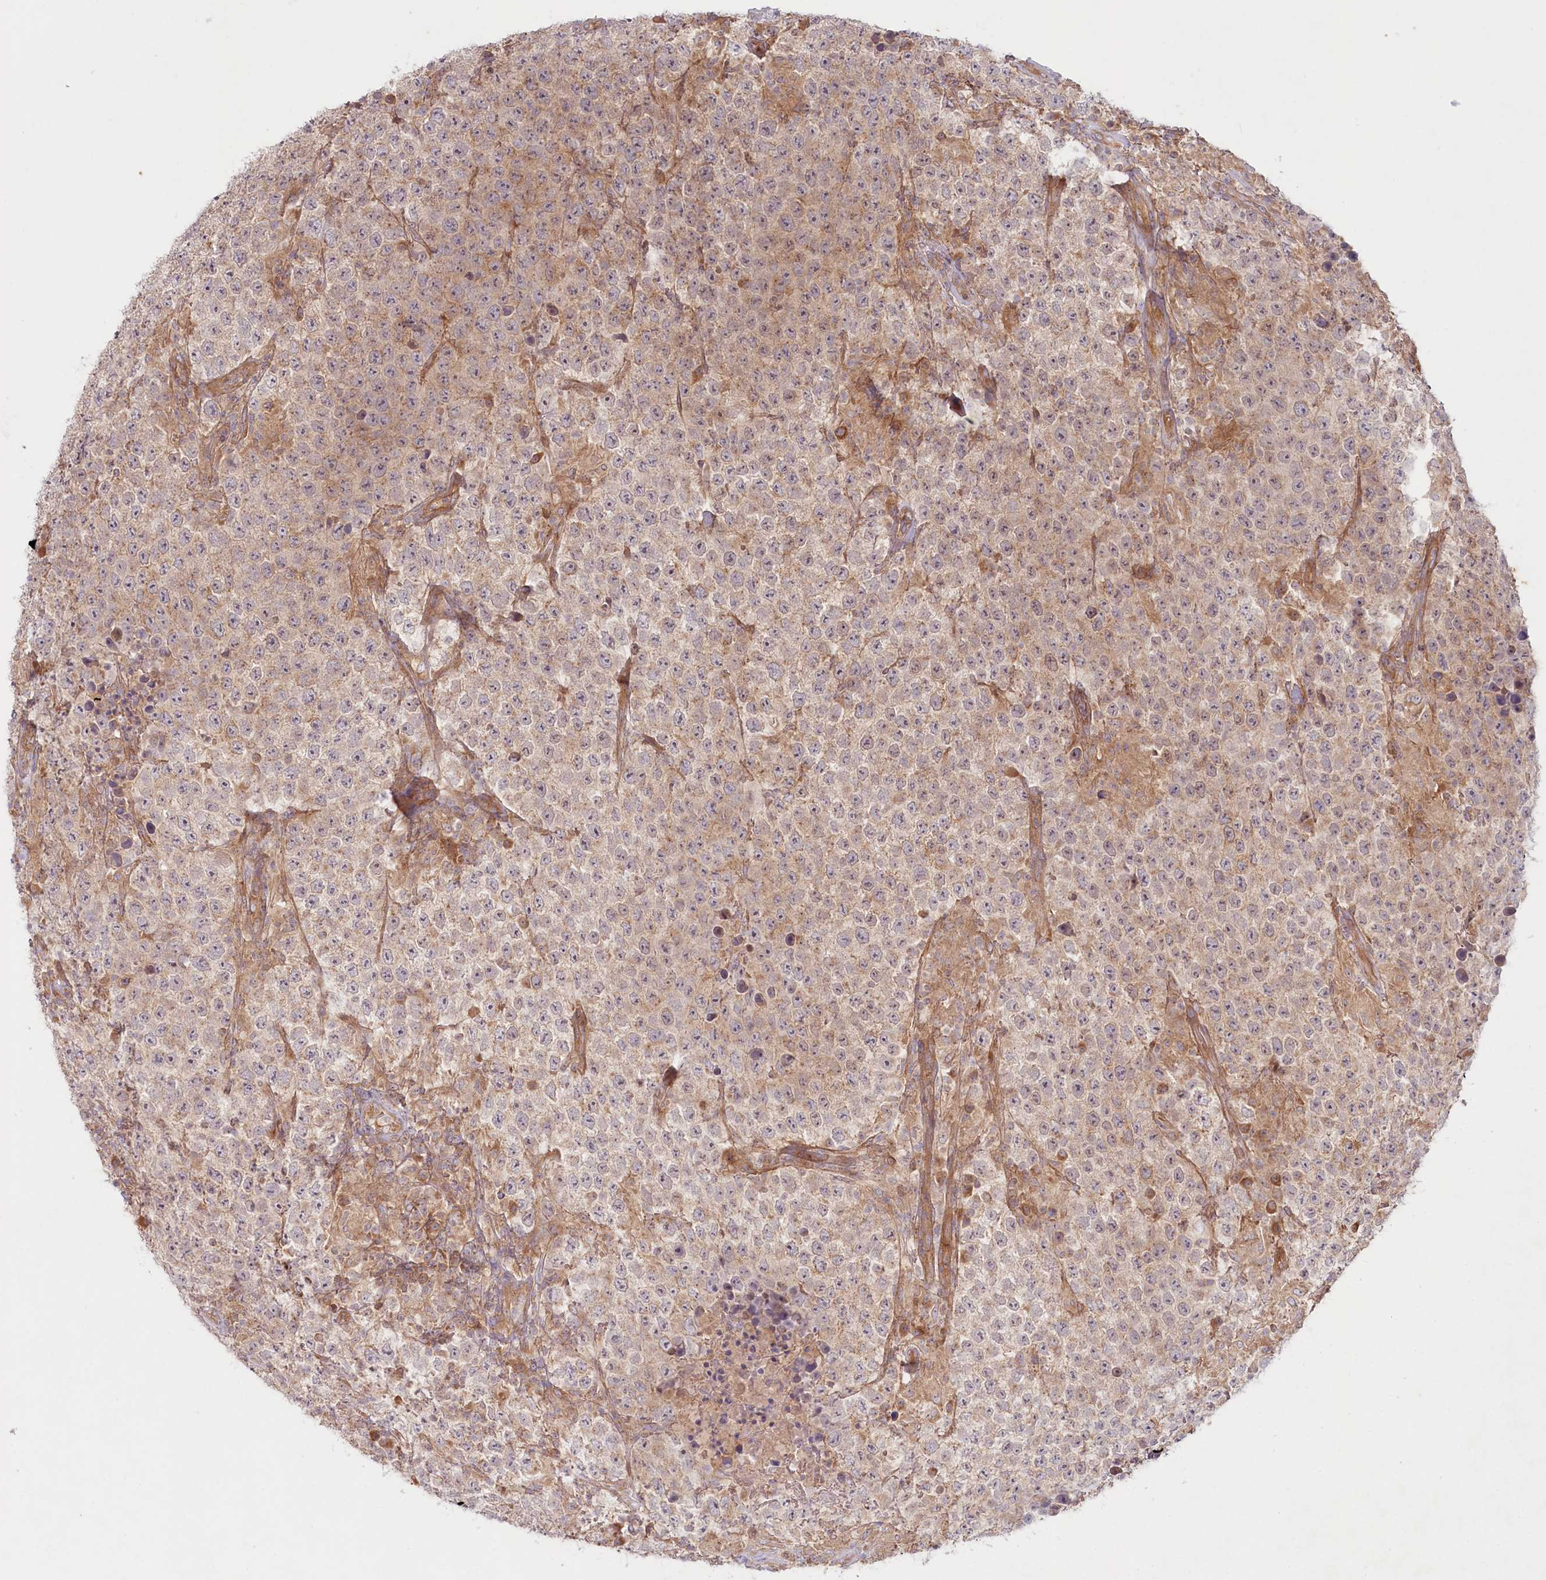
{"staining": {"intensity": "weak", "quantity": "25%-75%", "location": "cytoplasmic/membranous"}, "tissue": "testis cancer", "cell_type": "Tumor cells", "image_type": "cancer", "snomed": [{"axis": "morphology", "description": "Normal tissue, NOS"}, {"axis": "morphology", "description": "Urothelial carcinoma, High grade"}, {"axis": "morphology", "description": "Seminoma, NOS"}, {"axis": "morphology", "description": "Carcinoma, Embryonal, NOS"}, {"axis": "topography", "description": "Urinary bladder"}, {"axis": "topography", "description": "Testis"}], "caption": "An image of human testis cancer (high-grade urothelial carcinoma) stained for a protein exhibits weak cytoplasmic/membranous brown staining in tumor cells.", "gene": "TNIP1", "patient": {"sex": "male", "age": 41}}